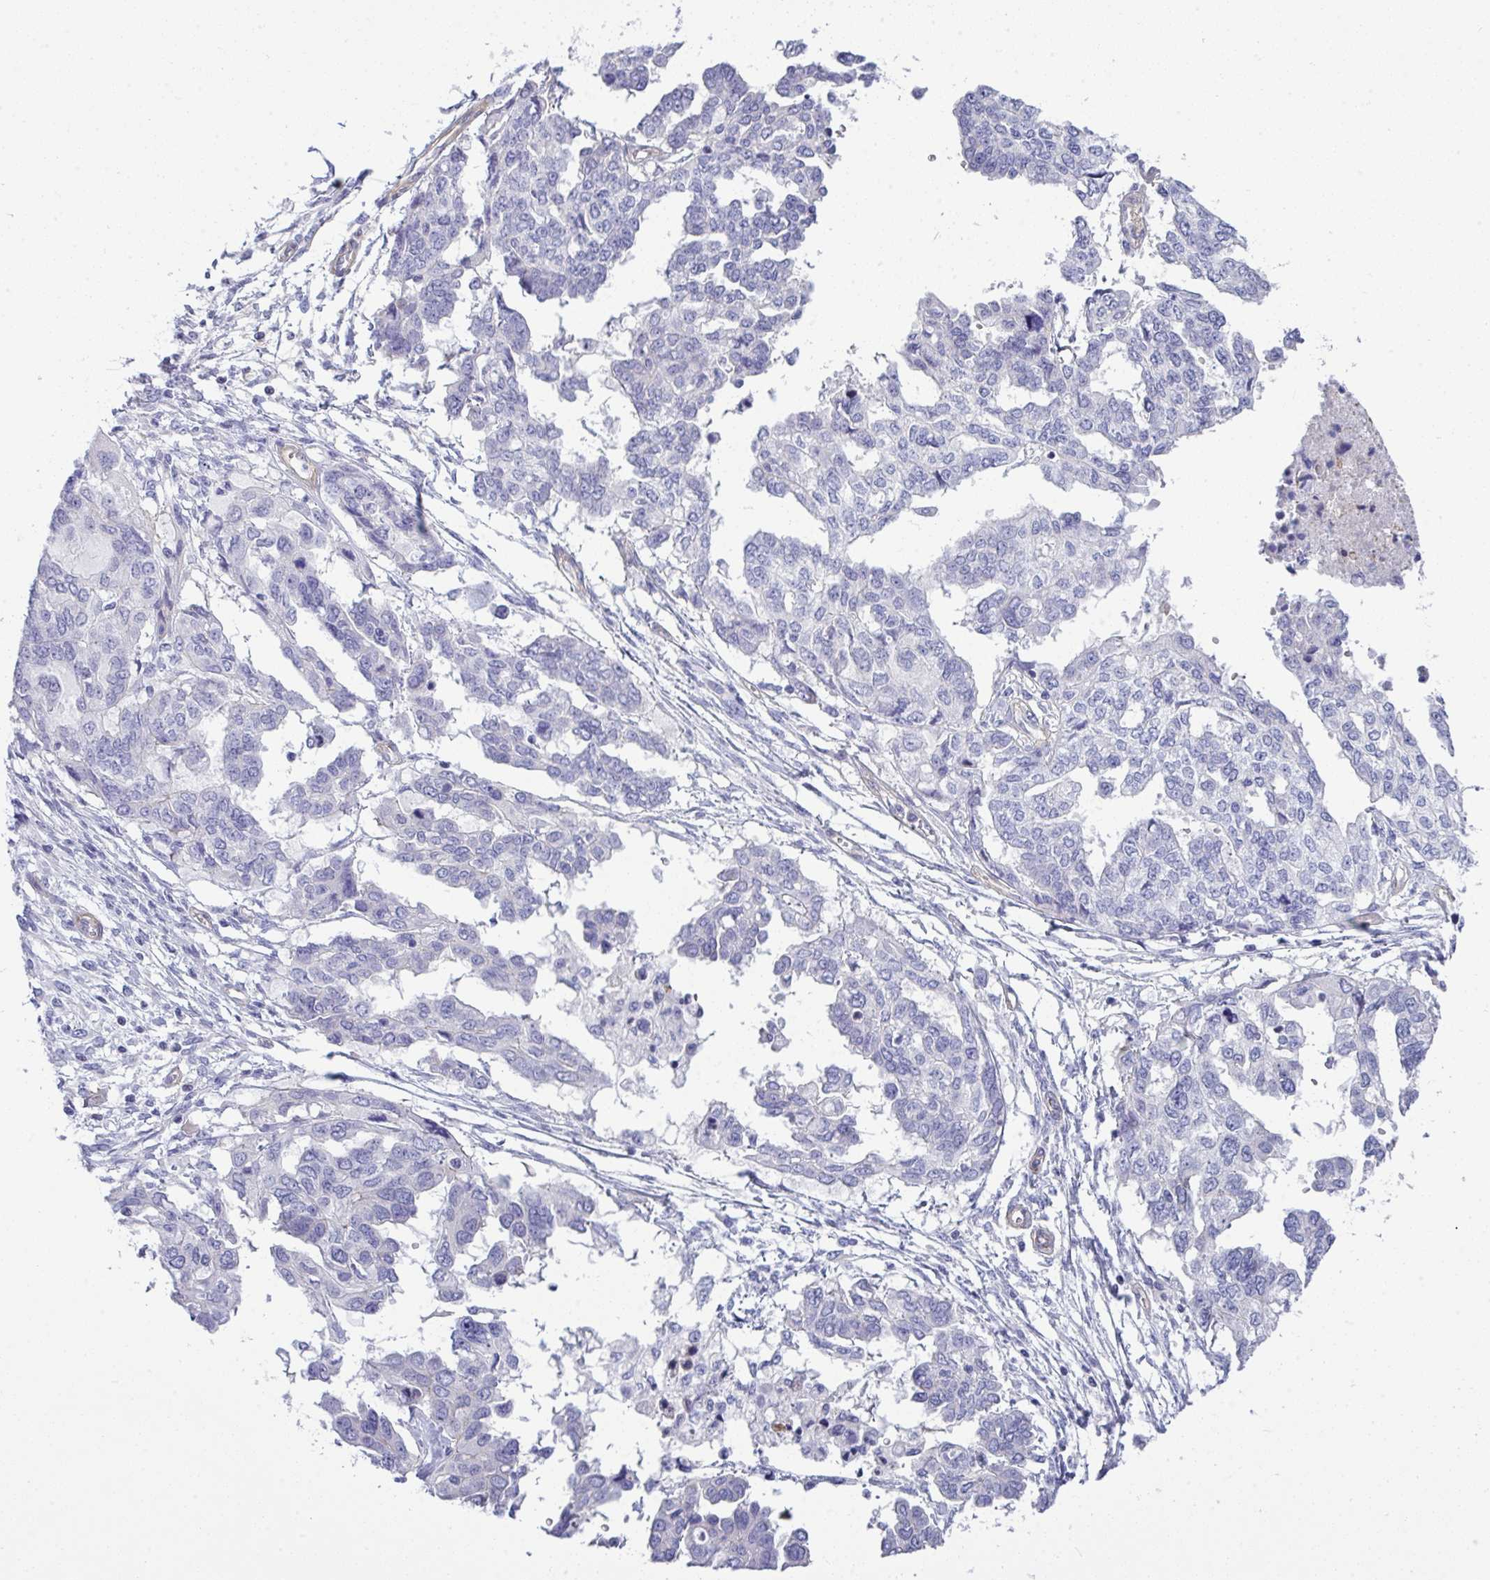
{"staining": {"intensity": "negative", "quantity": "none", "location": "none"}, "tissue": "ovarian cancer", "cell_type": "Tumor cells", "image_type": "cancer", "snomed": [{"axis": "morphology", "description": "Cystadenocarcinoma, serous, NOS"}, {"axis": "topography", "description": "Ovary"}], "caption": "Serous cystadenocarcinoma (ovarian) was stained to show a protein in brown. There is no significant staining in tumor cells.", "gene": "MYL12A", "patient": {"sex": "female", "age": 53}}